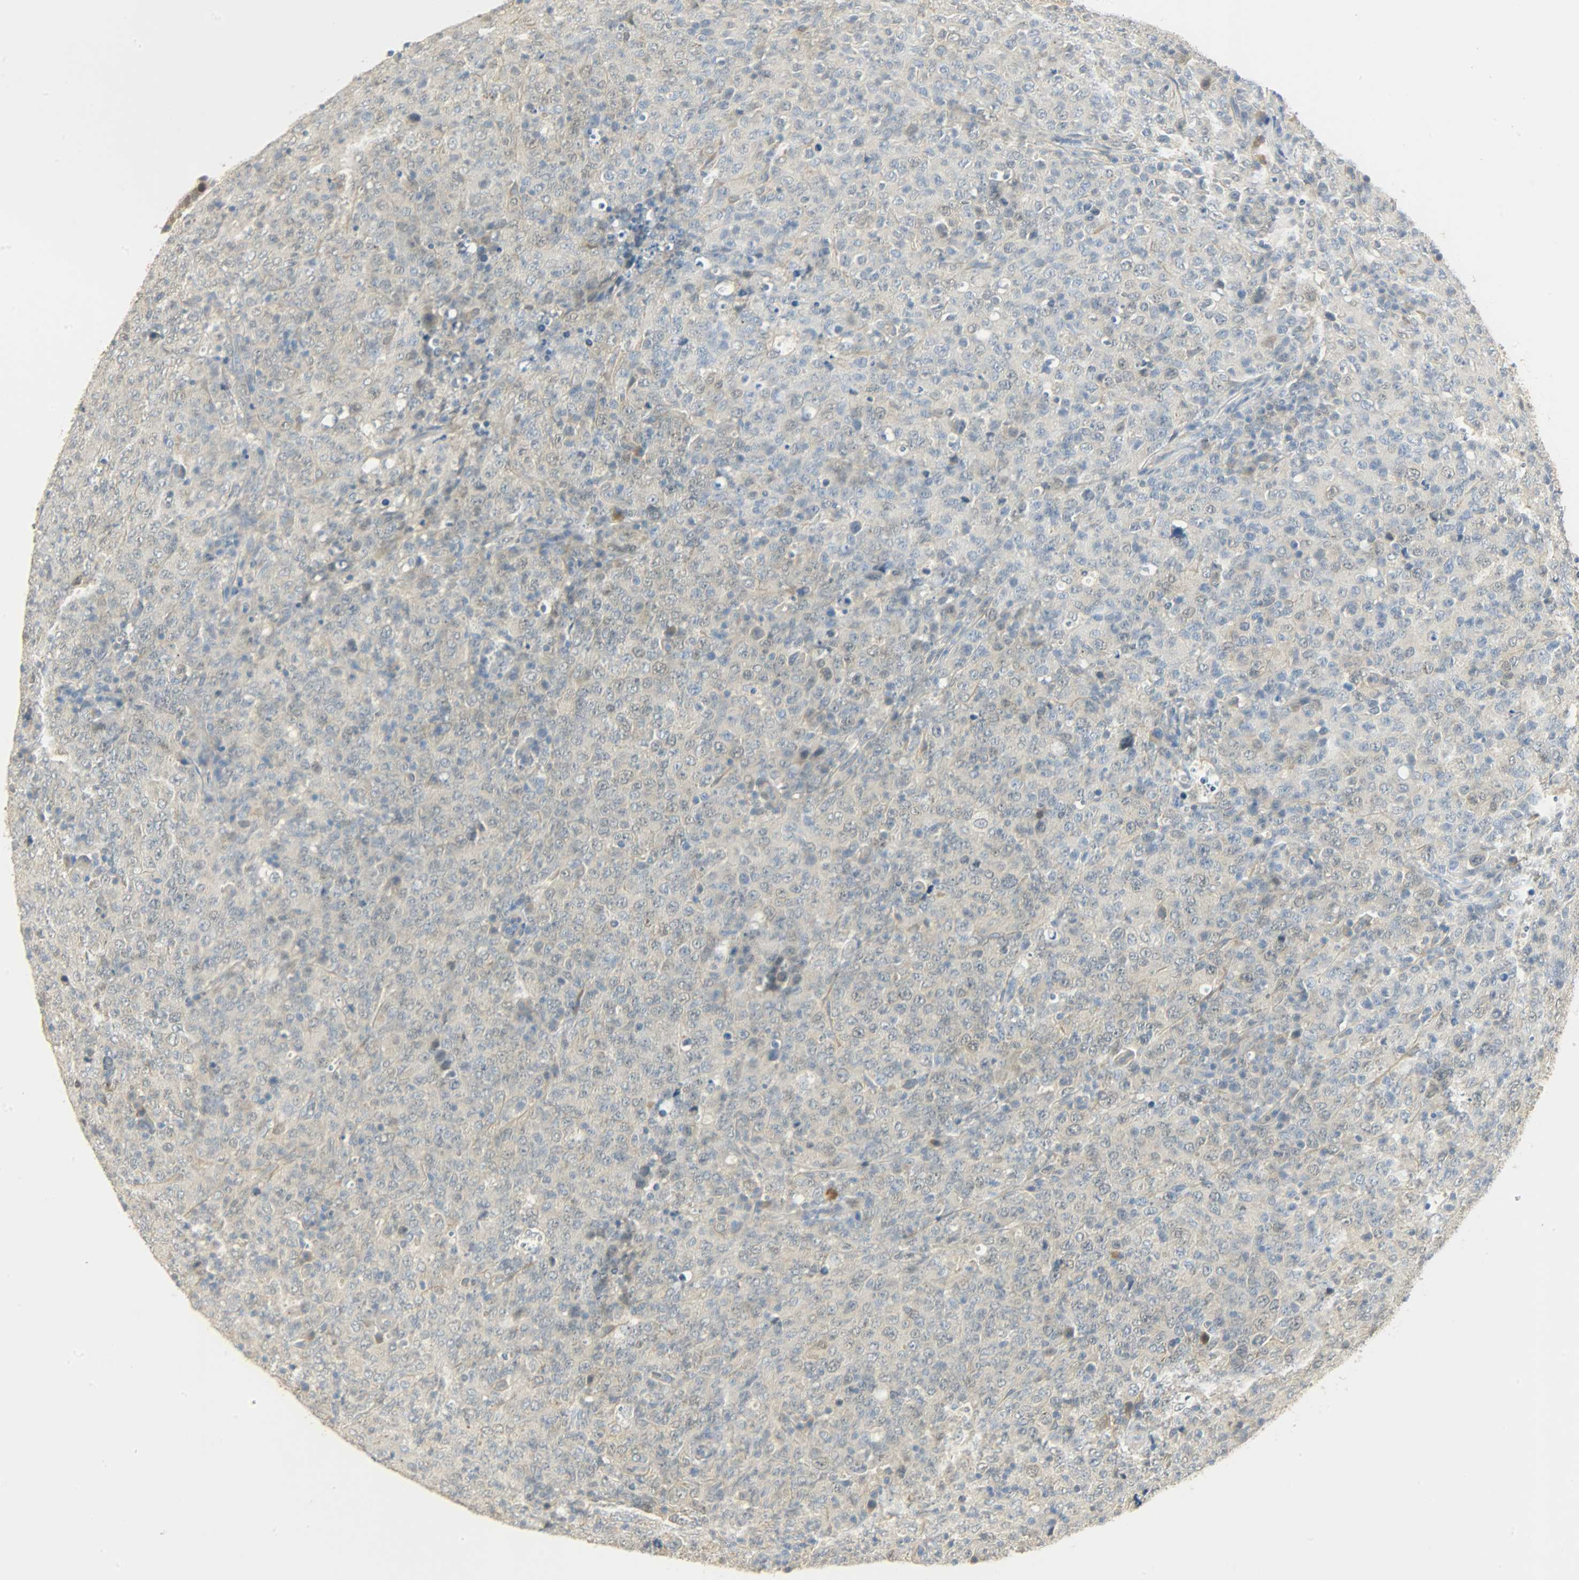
{"staining": {"intensity": "weak", "quantity": "25%-75%", "location": "cytoplasmic/membranous"}, "tissue": "lymphoma", "cell_type": "Tumor cells", "image_type": "cancer", "snomed": [{"axis": "morphology", "description": "Malignant lymphoma, non-Hodgkin's type, High grade"}, {"axis": "topography", "description": "Tonsil"}], "caption": "A high-resolution photomicrograph shows immunohistochemistry (IHC) staining of lymphoma, which displays weak cytoplasmic/membranous staining in approximately 25%-75% of tumor cells. The staining is performed using DAB brown chromogen to label protein expression. The nuclei are counter-stained blue using hematoxylin.", "gene": "USP13", "patient": {"sex": "female", "age": 36}}